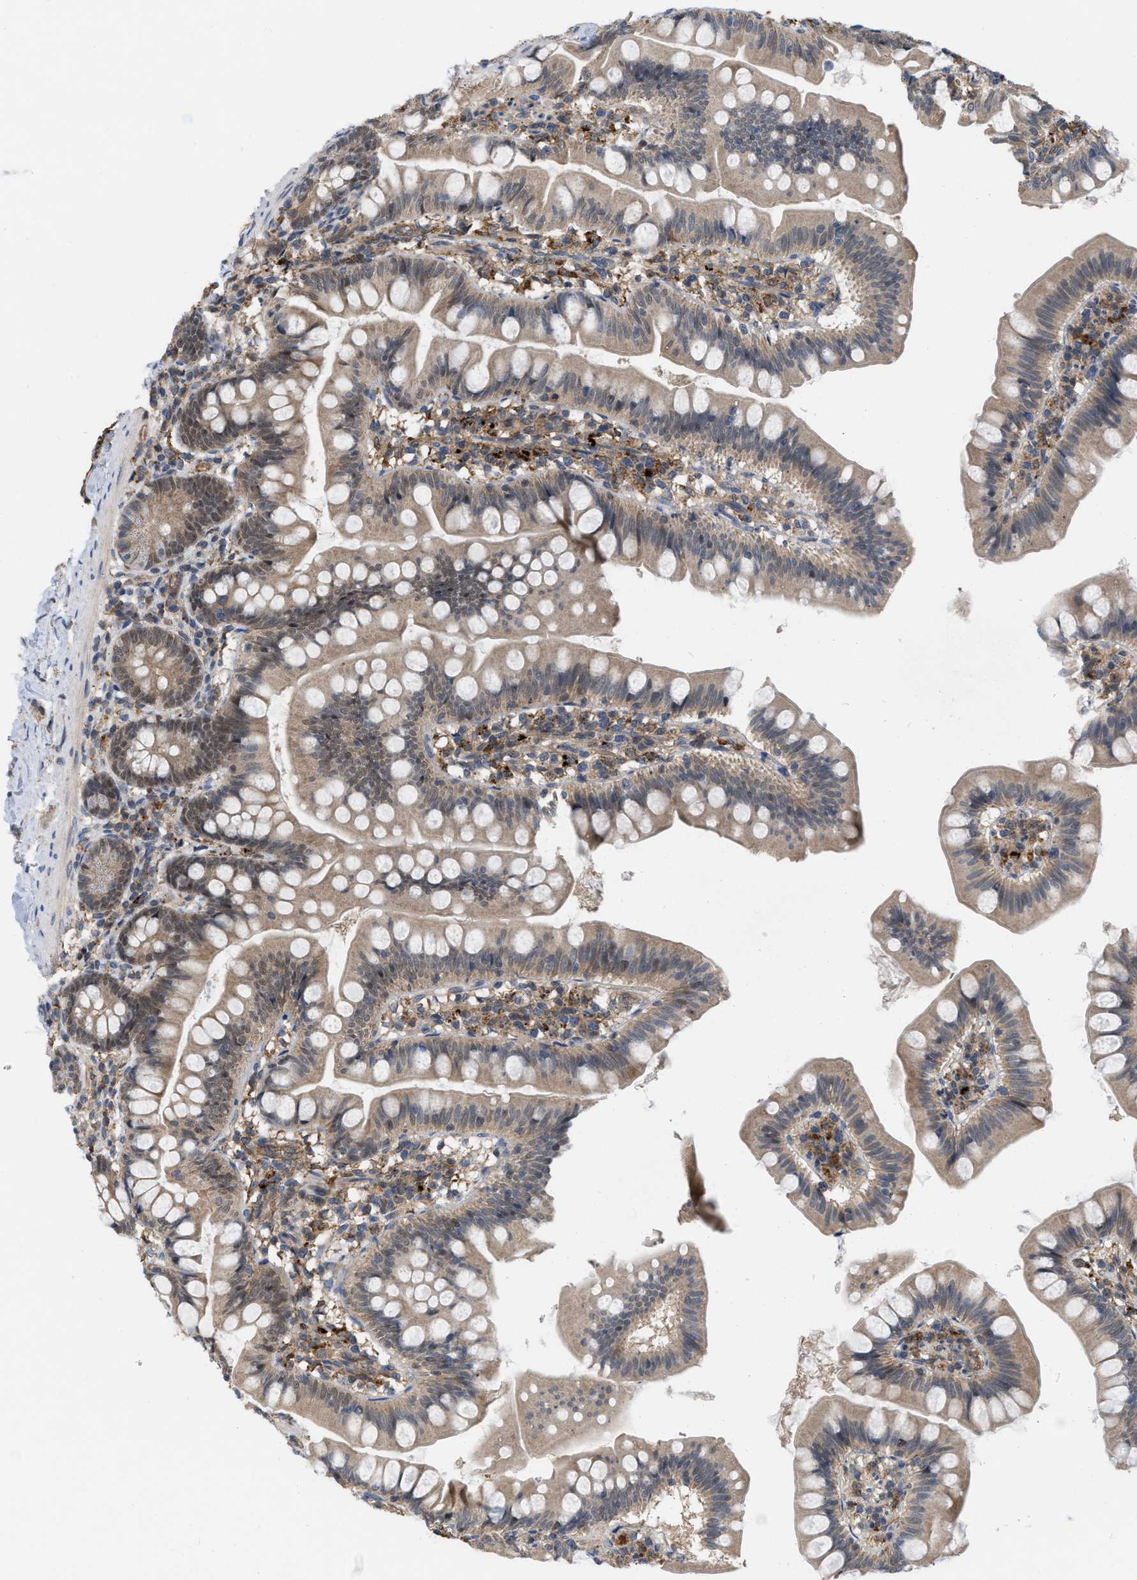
{"staining": {"intensity": "moderate", "quantity": "25%-75%", "location": "cytoplasmic/membranous"}, "tissue": "small intestine", "cell_type": "Glandular cells", "image_type": "normal", "snomed": [{"axis": "morphology", "description": "Normal tissue, NOS"}, {"axis": "topography", "description": "Small intestine"}], "caption": "Immunohistochemistry (DAB) staining of benign human small intestine shows moderate cytoplasmic/membranous protein staining in about 25%-75% of glandular cells.", "gene": "NAPEPLD", "patient": {"sex": "male", "age": 7}}